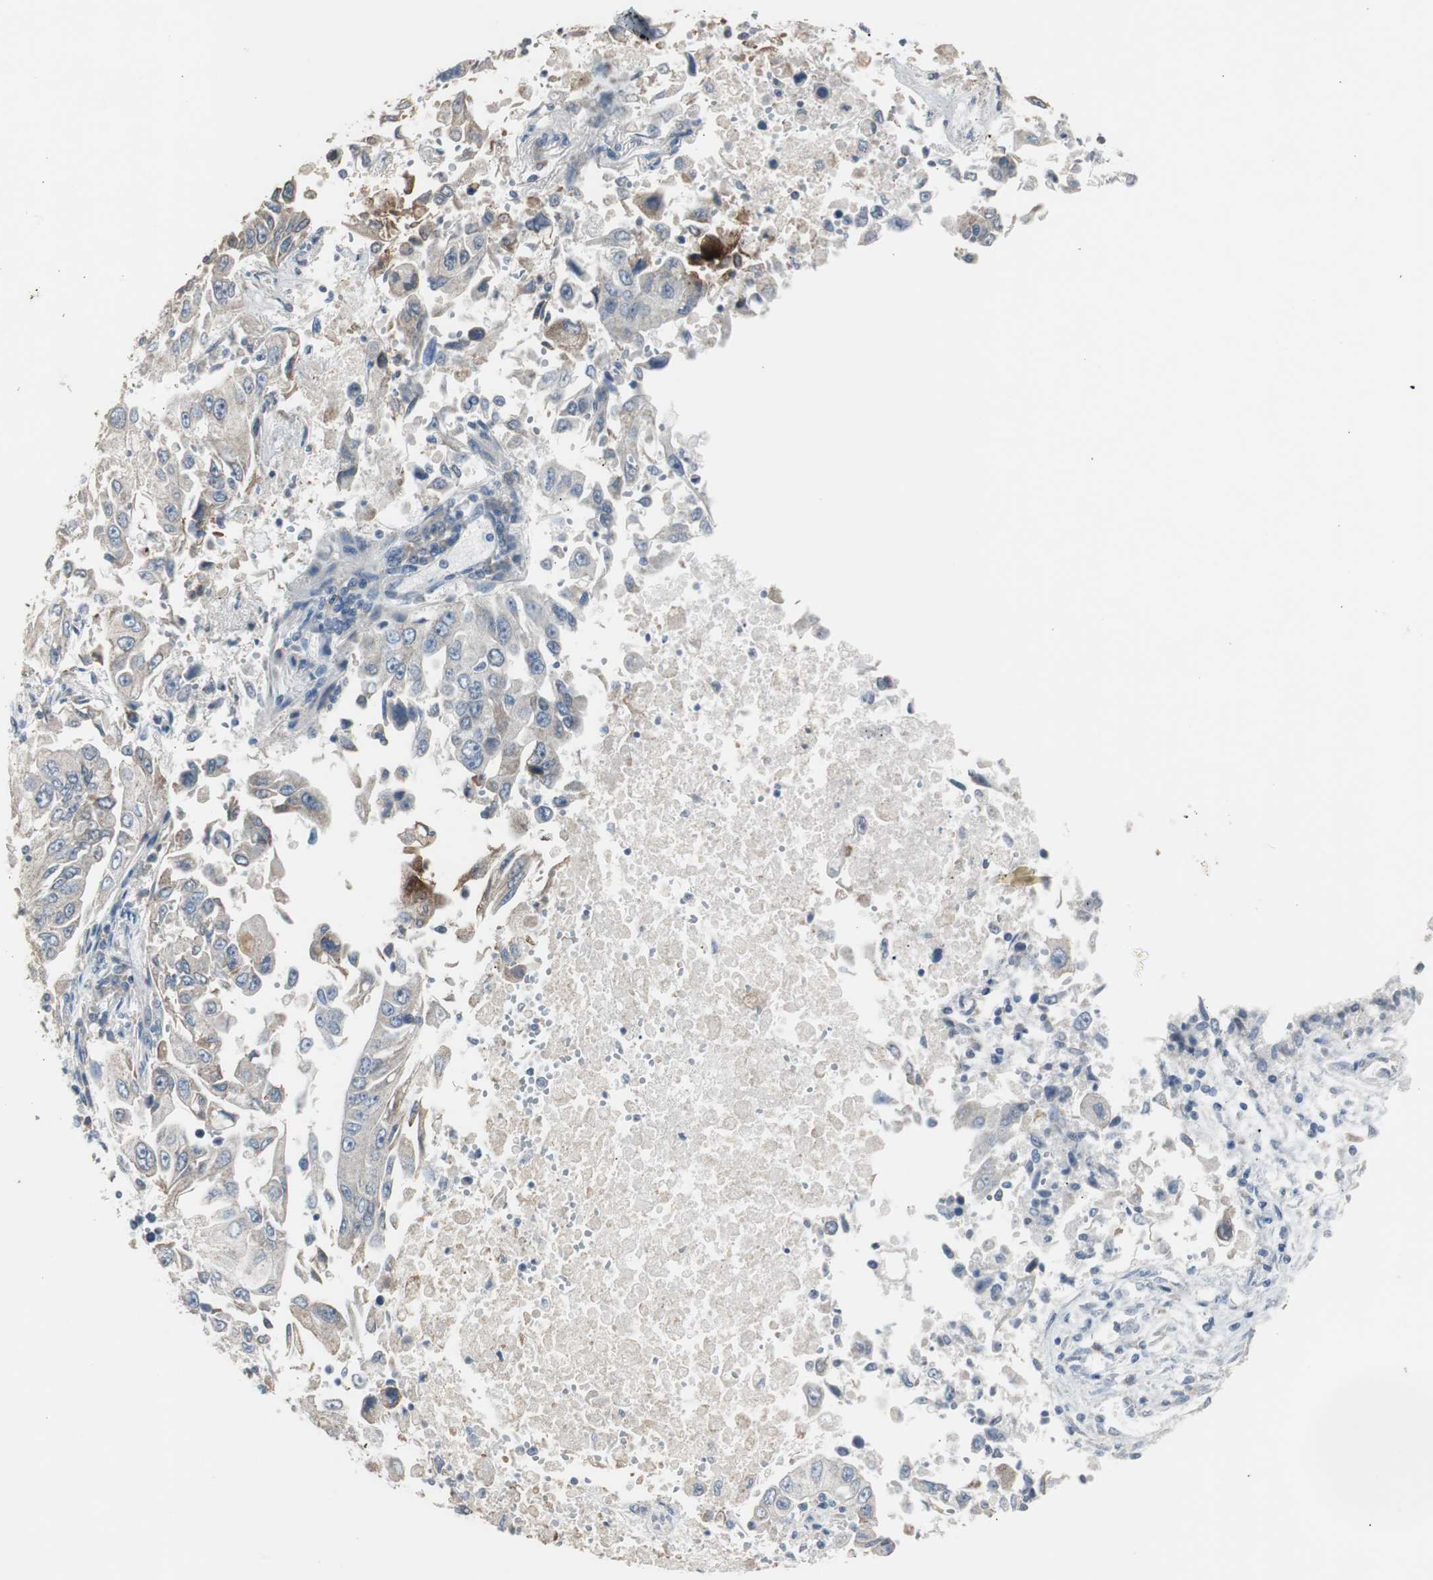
{"staining": {"intensity": "negative", "quantity": "none", "location": "none"}, "tissue": "lung cancer", "cell_type": "Tumor cells", "image_type": "cancer", "snomed": [{"axis": "morphology", "description": "Adenocarcinoma, NOS"}, {"axis": "topography", "description": "Lung"}], "caption": "A micrograph of human lung cancer (adenocarcinoma) is negative for staining in tumor cells.", "gene": "TK1", "patient": {"sex": "male", "age": 84}}